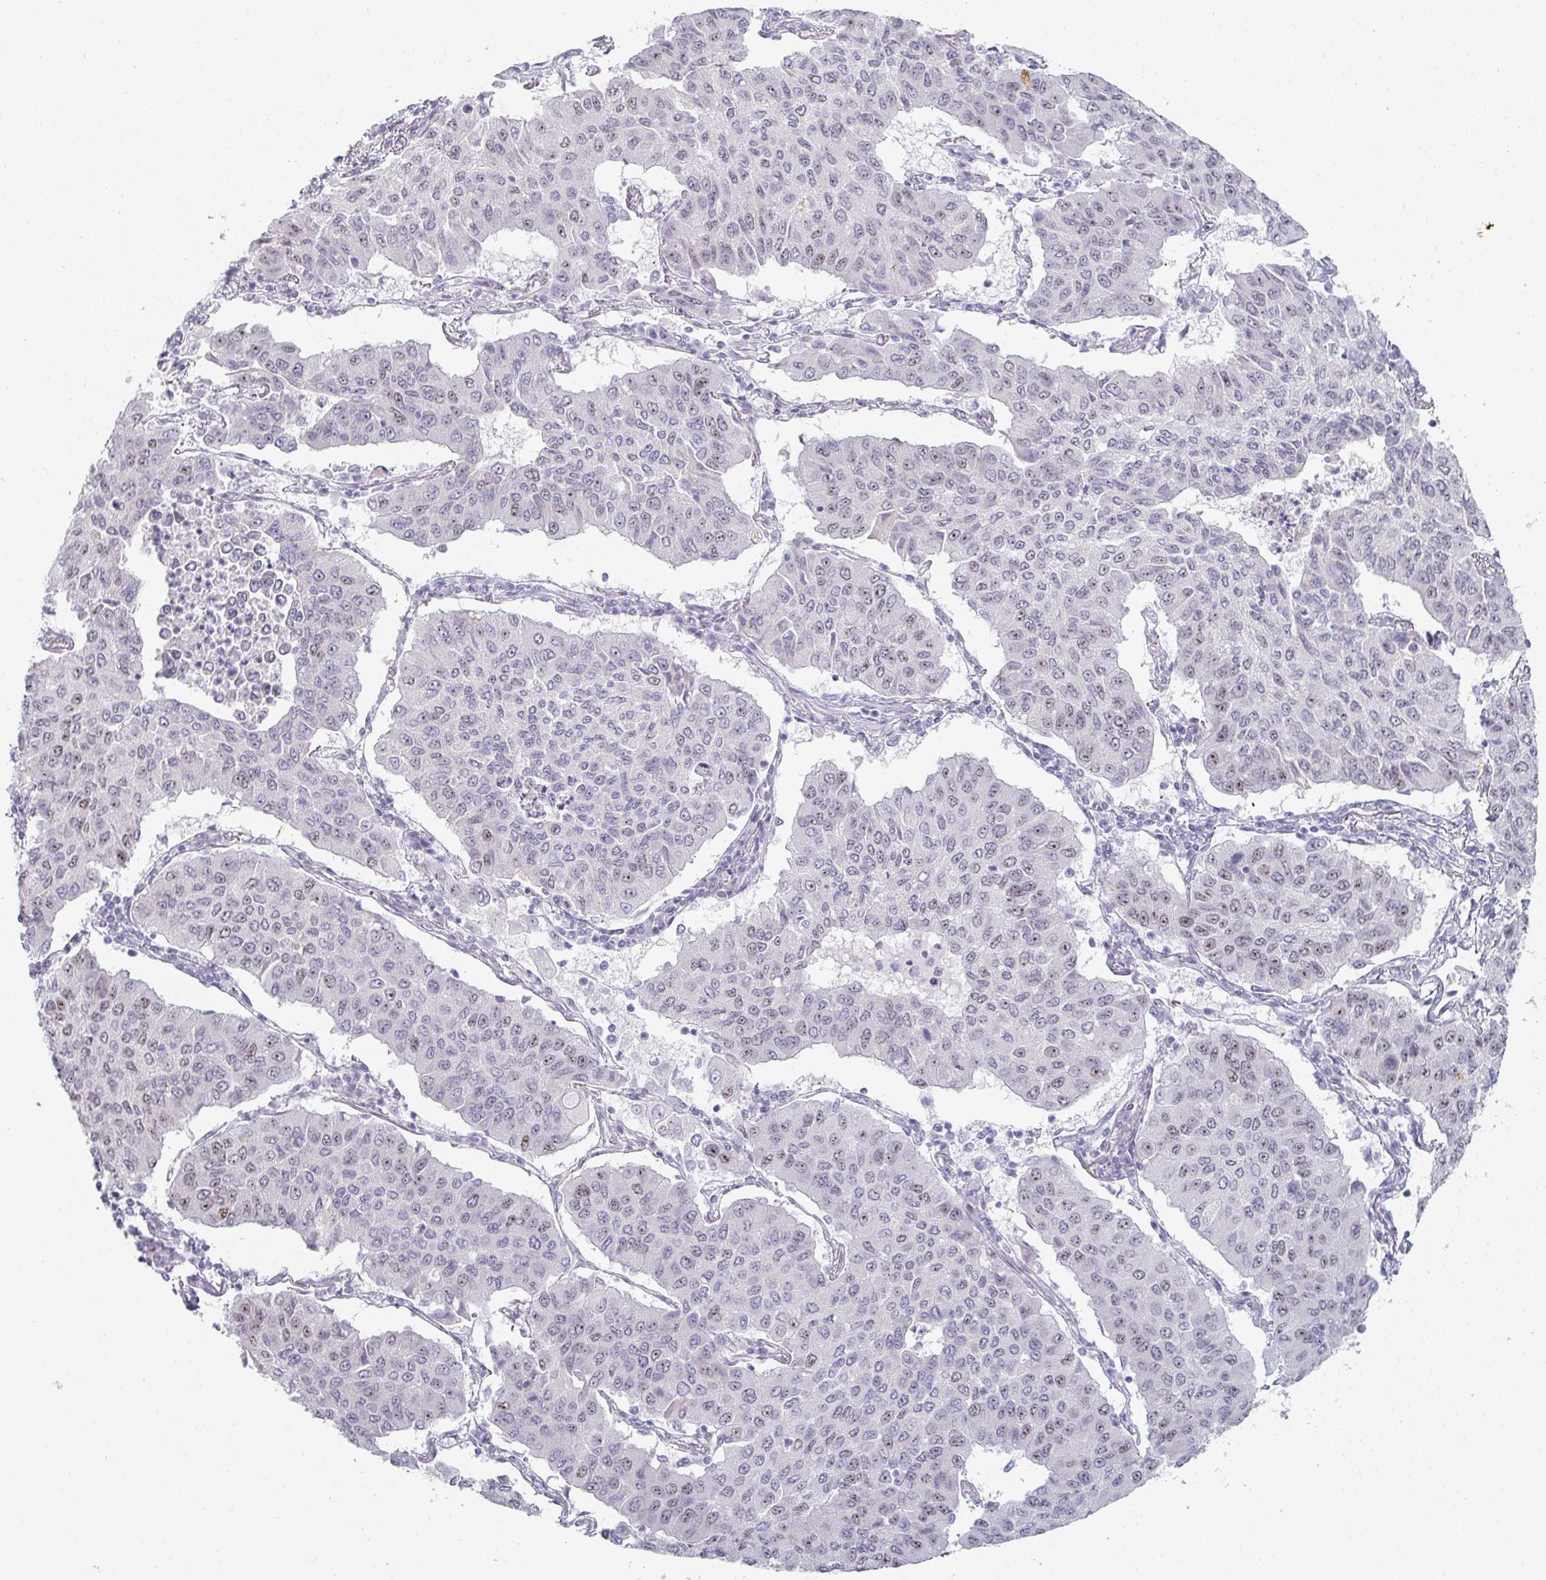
{"staining": {"intensity": "moderate", "quantity": "<25%", "location": "nuclear"}, "tissue": "lung cancer", "cell_type": "Tumor cells", "image_type": "cancer", "snomed": [{"axis": "morphology", "description": "Squamous cell carcinoma, NOS"}, {"axis": "topography", "description": "Lung"}], "caption": "This is an image of immunohistochemistry (IHC) staining of lung squamous cell carcinoma, which shows moderate expression in the nuclear of tumor cells.", "gene": "POU2AF2", "patient": {"sex": "male", "age": 74}}